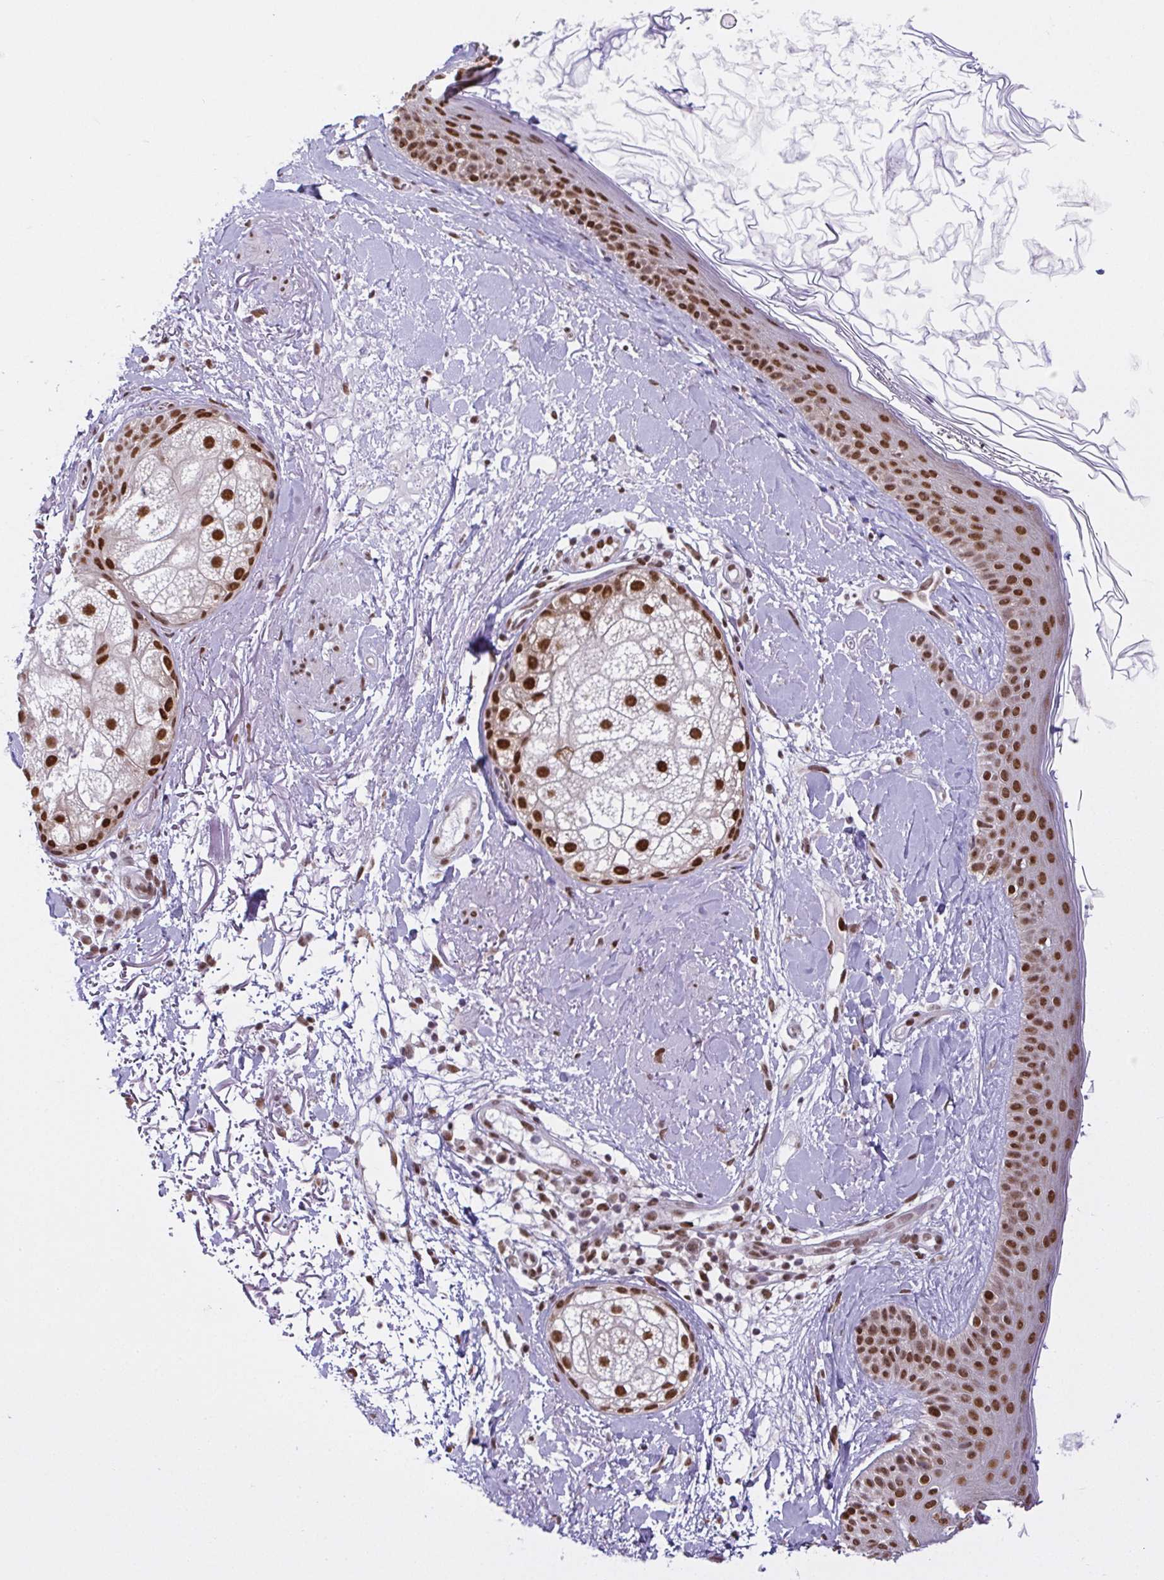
{"staining": {"intensity": "moderate", "quantity": ">75%", "location": "nuclear"}, "tissue": "skin", "cell_type": "Fibroblasts", "image_type": "normal", "snomed": [{"axis": "morphology", "description": "Normal tissue, NOS"}, {"axis": "topography", "description": "Skin"}], "caption": "Benign skin was stained to show a protein in brown. There is medium levels of moderate nuclear positivity in approximately >75% of fibroblasts.", "gene": "RBM3", "patient": {"sex": "male", "age": 73}}